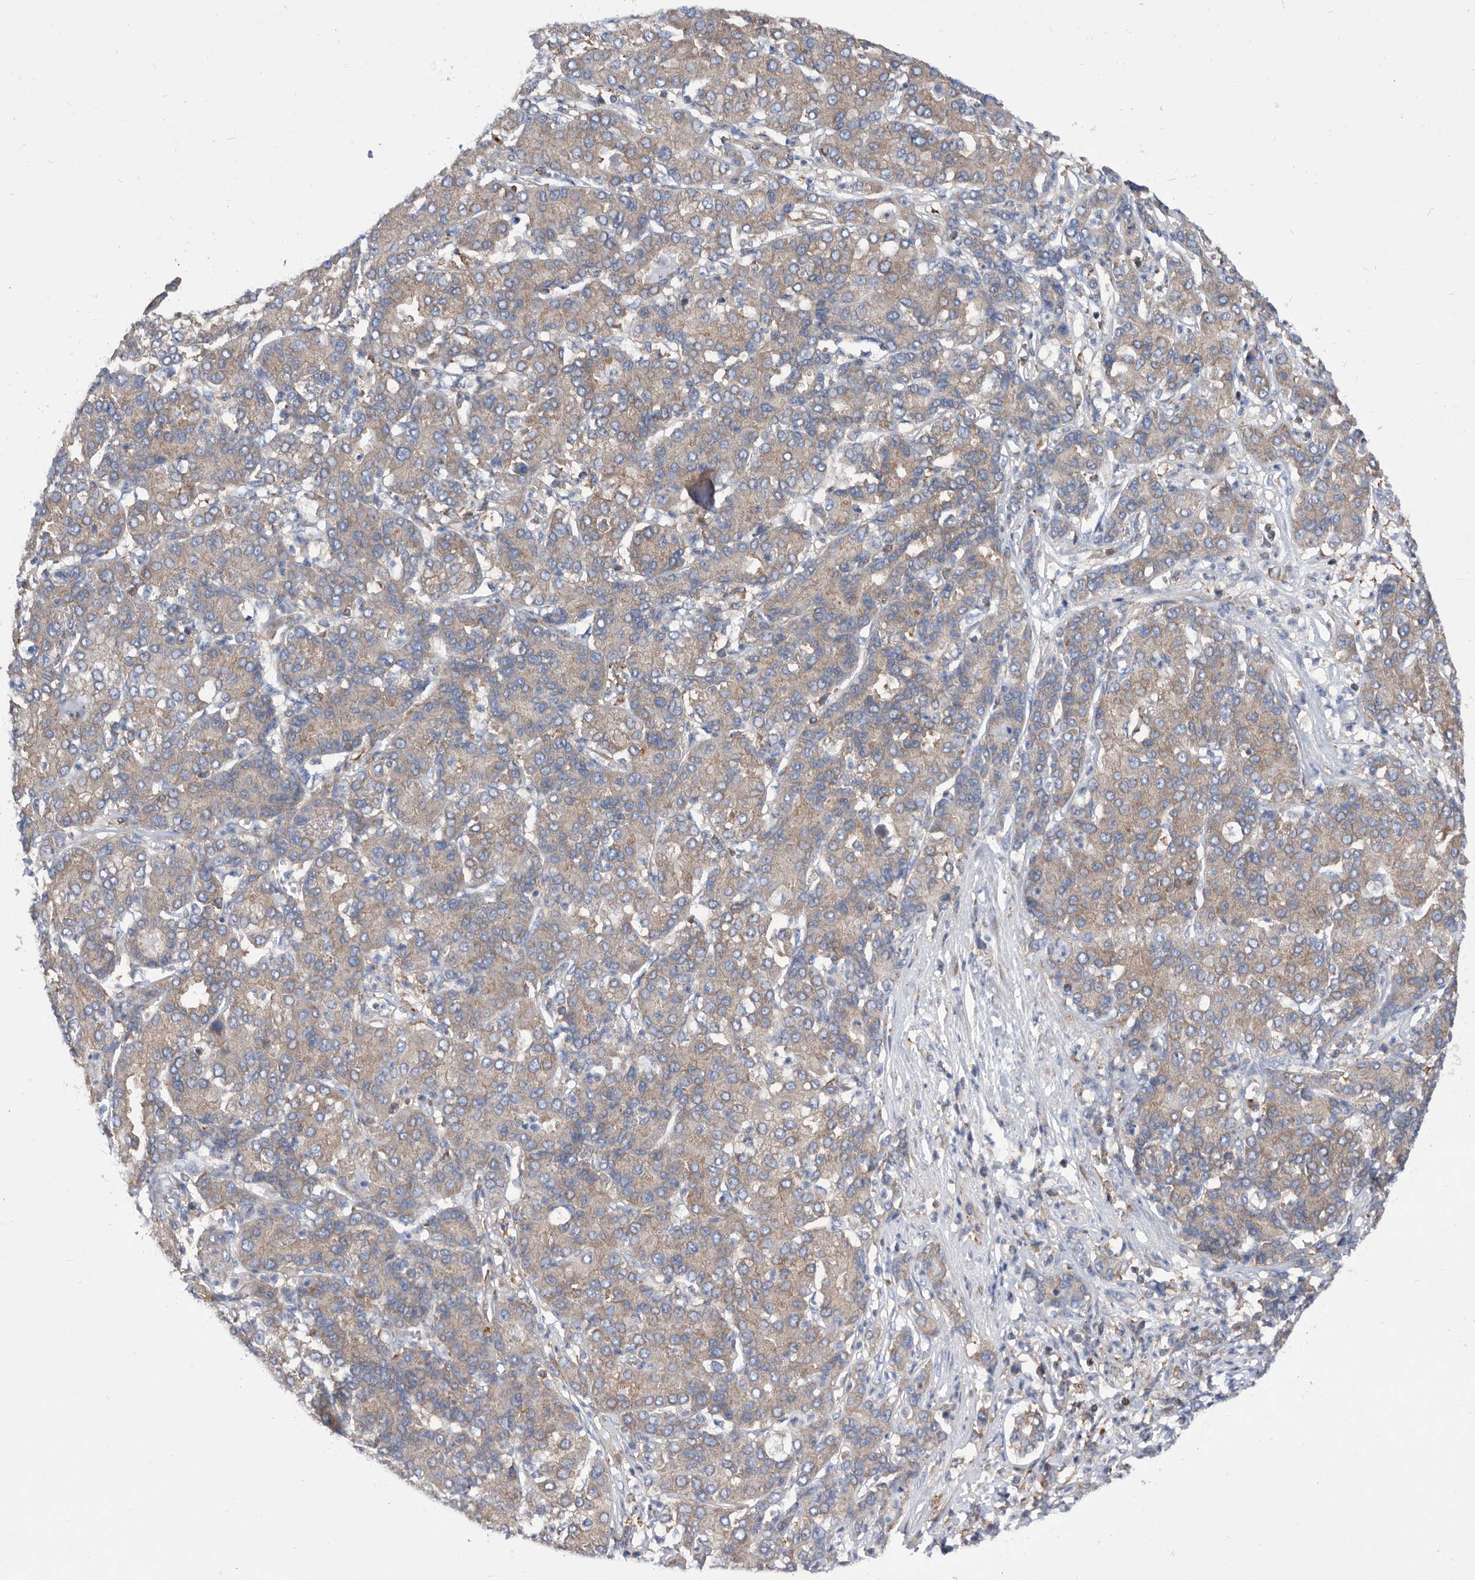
{"staining": {"intensity": "weak", "quantity": "25%-75%", "location": "cytoplasmic/membranous"}, "tissue": "liver cancer", "cell_type": "Tumor cells", "image_type": "cancer", "snomed": [{"axis": "morphology", "description": "Carcinoma, Hepatocellular, NOS"}, {"axis": "topography", "description": "Liver"}], "caption": "A brown stain shows weak cytoplasmic/membranous positivity of a protein in human liver cancer (hepatocellular carcinoma) tumor cells.", "gene": "SMG7", "patient": {"sex": "male", "age": 65}}